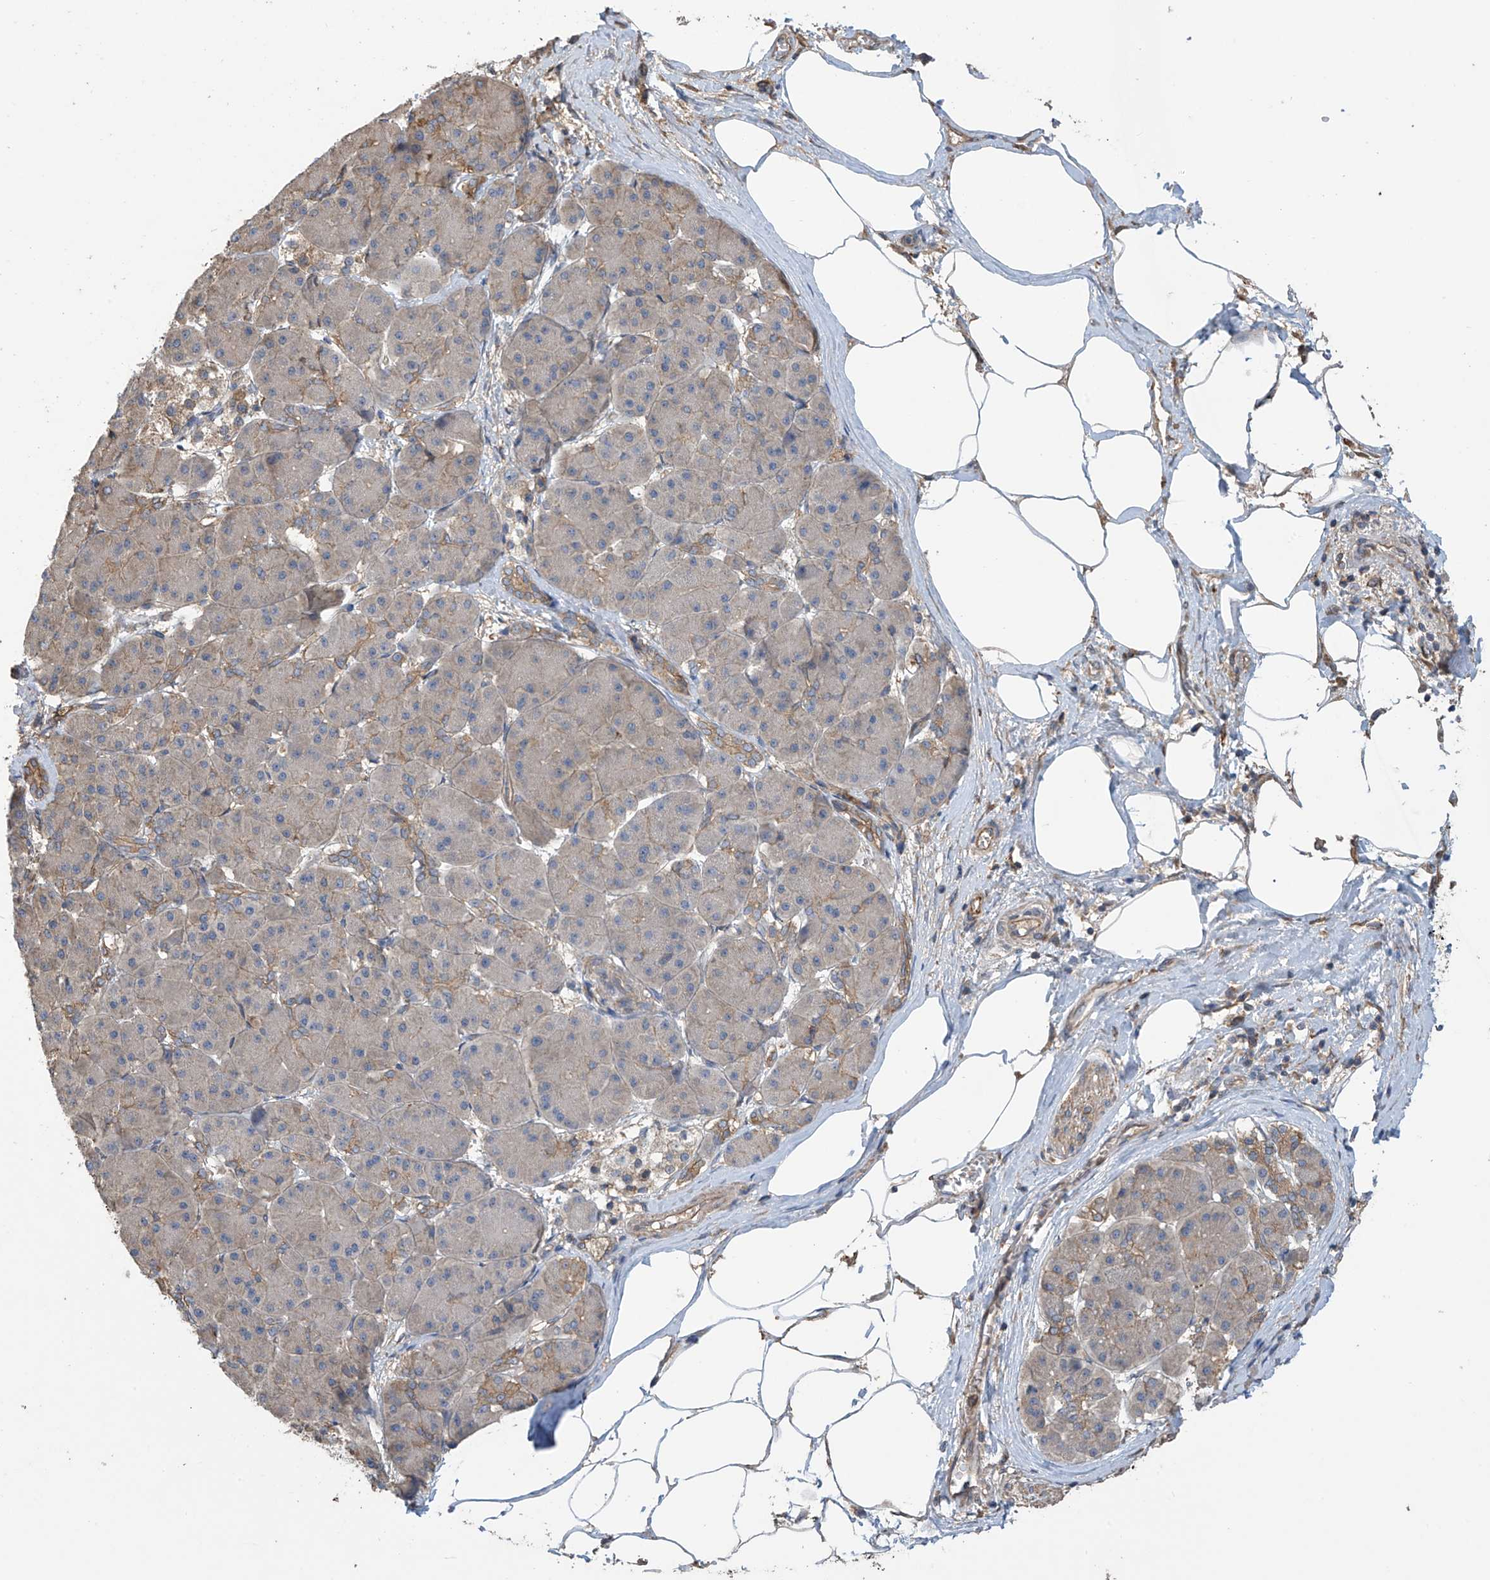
{"staining": {"intensity": "weak", "quantity": "25%-75%", "location": "cytoplasmic/membranous"}, "tissue": "pancreatic cancer", "cell_type": "Tumor cells", "image_type": "cancer", "snomed": [{"axis": "morphology", "description": "Normal tissue, NOS"}, {"axis": "morphology", "description": "Adenocarcinoma, NOS"}, {"axis": "topography", "description": "Pancreas"}], "caption": "Pancreatic cancer (adenocarcinoma) stained for a protein displays weak cytoplasmic/membranous positivity in tumor cells.", "gene": "PHACTR4", "patient": {"sex": "female", "age": 68}}